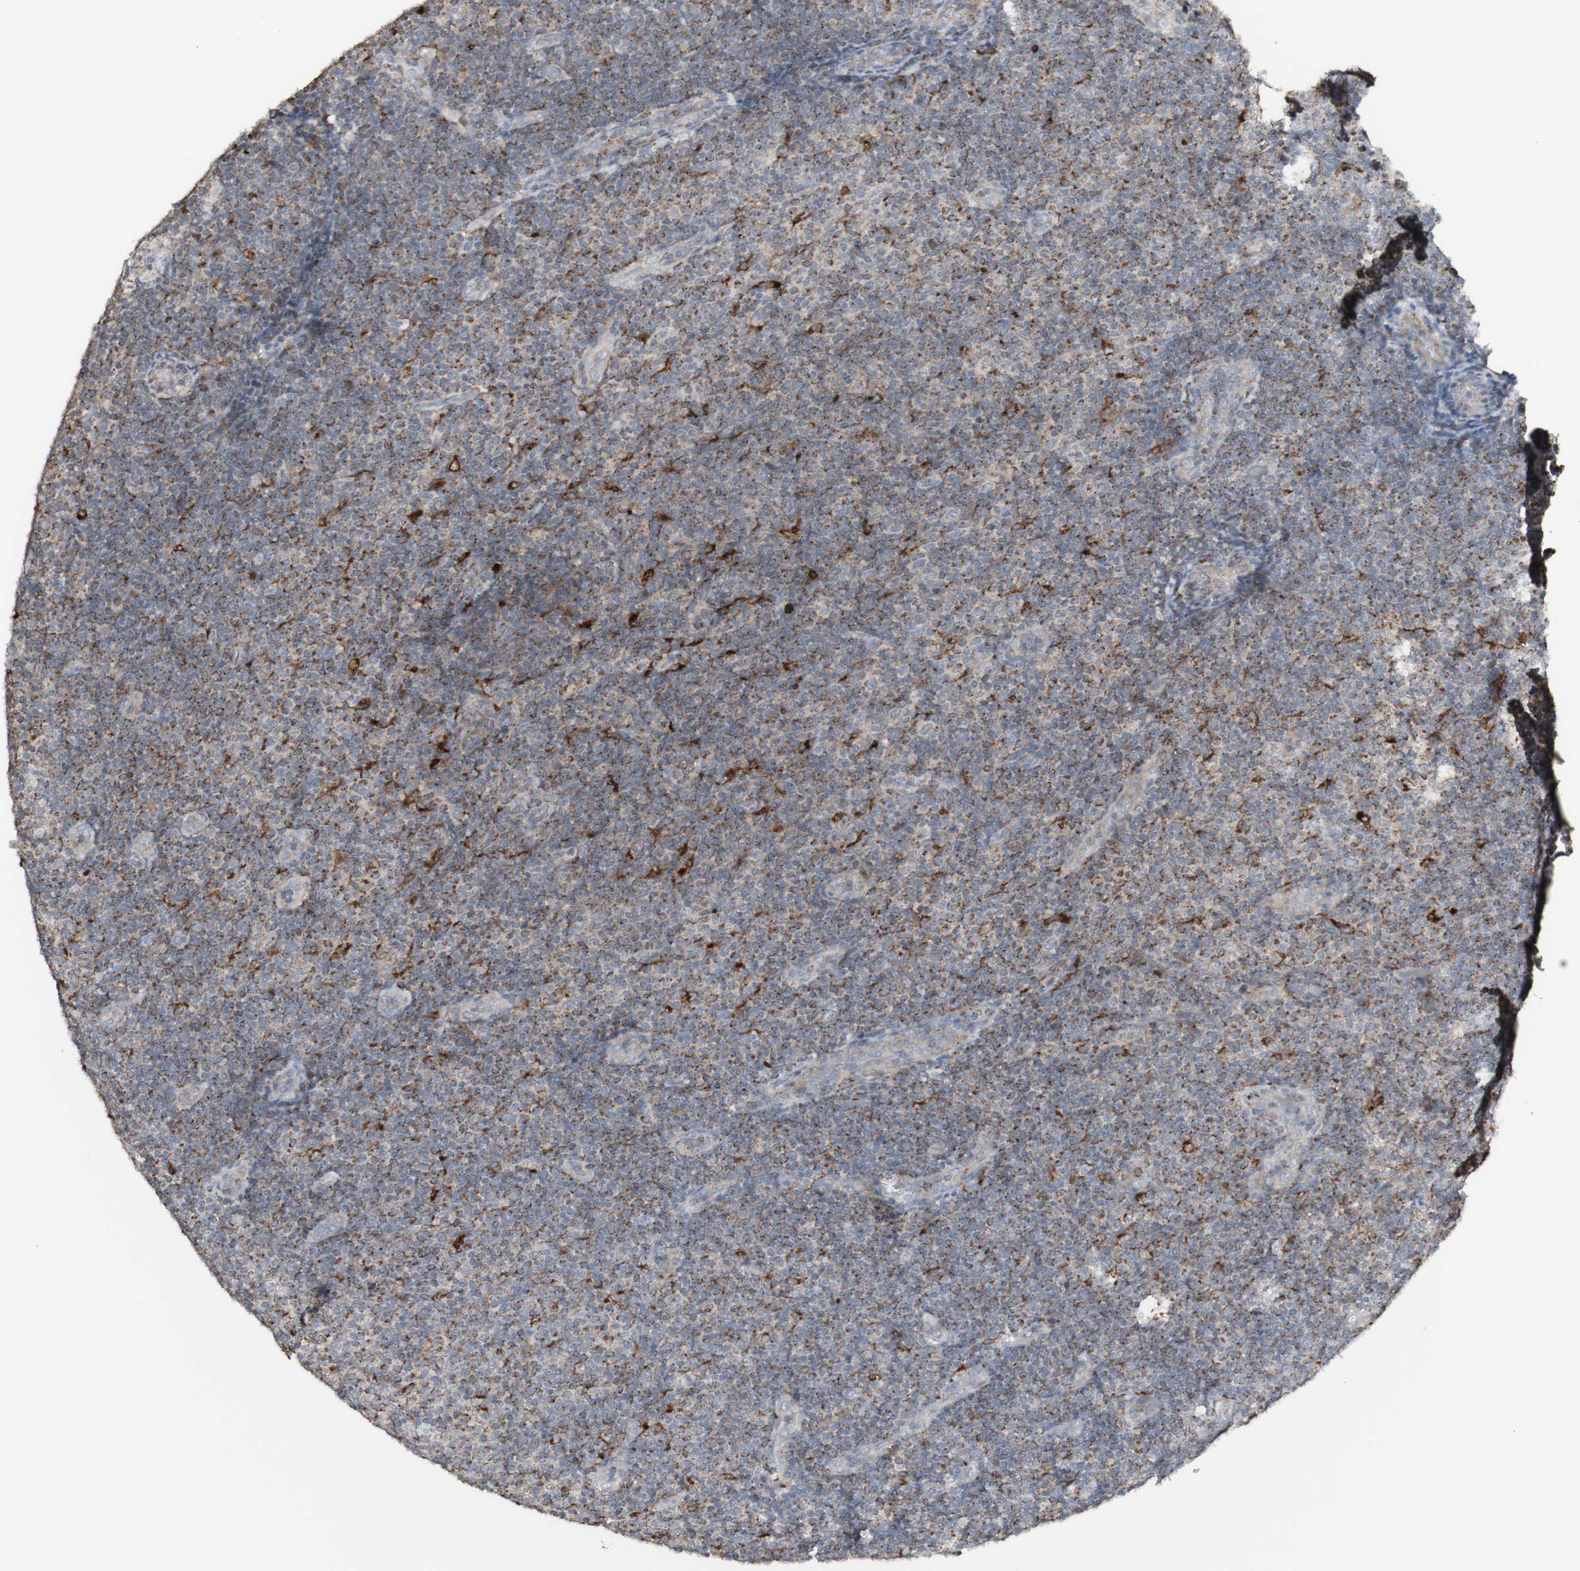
{"staining": {"intensity": "negative", "quantity": "none", "location": "none"}, "tissue": "lymphoma", "cell_type": "Tumor cells", "image_type": "cancer", "snomed": [{"axis": "morphology", "description": "Malignant lymphoma, non-Hodgkin's type, Low grade"}, {"axis": "topography", "description": "Lymph node"}], "caption": "High magnification brightfield microscopy of lymphoma stained with DAB (brown) and counterstained with hematoxylin (blue): tumor cells show no significant expression. The staining is performed using DAB (3,3'-diaminobenzidine) brown chromogen with nuclei counter-stained in using hematoxylin.", "gene": "ATP6V1E1", "patient": {"sex": "male", "age": 83}}